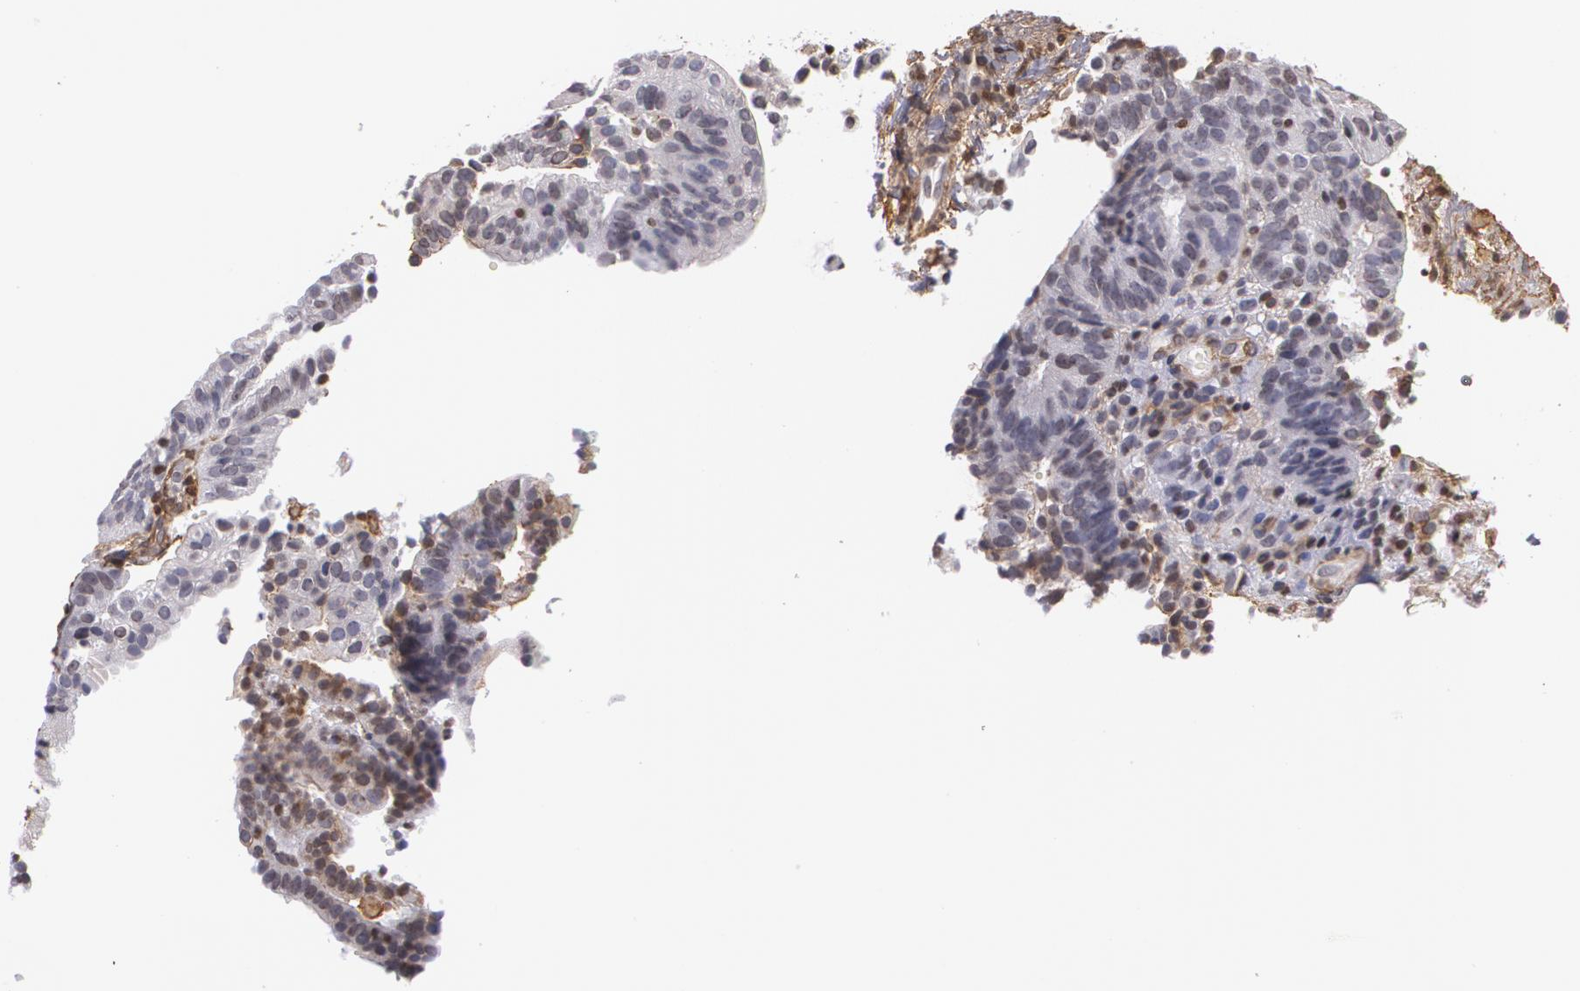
{"staining": {"intensity": "negative", "quantity": "none", "location": "none"}, "tissue": "cervical cancer", "cell_type": "Tumor cells", "image_type": "cancer", "snomed": [{"axis": "morphology", "description": "Adenocarcinoma, NOS"}, {"axis": "topography", "description": "Cervix"}], "caption": "The image demonstrates no significant staining in tumor cells of adenocarcinoma (cervical). (DAB immunohistochemistry with hematoxylin counter stain).", "gene": "VAMP1", "patient": {"sex": "female", "age": 60}}